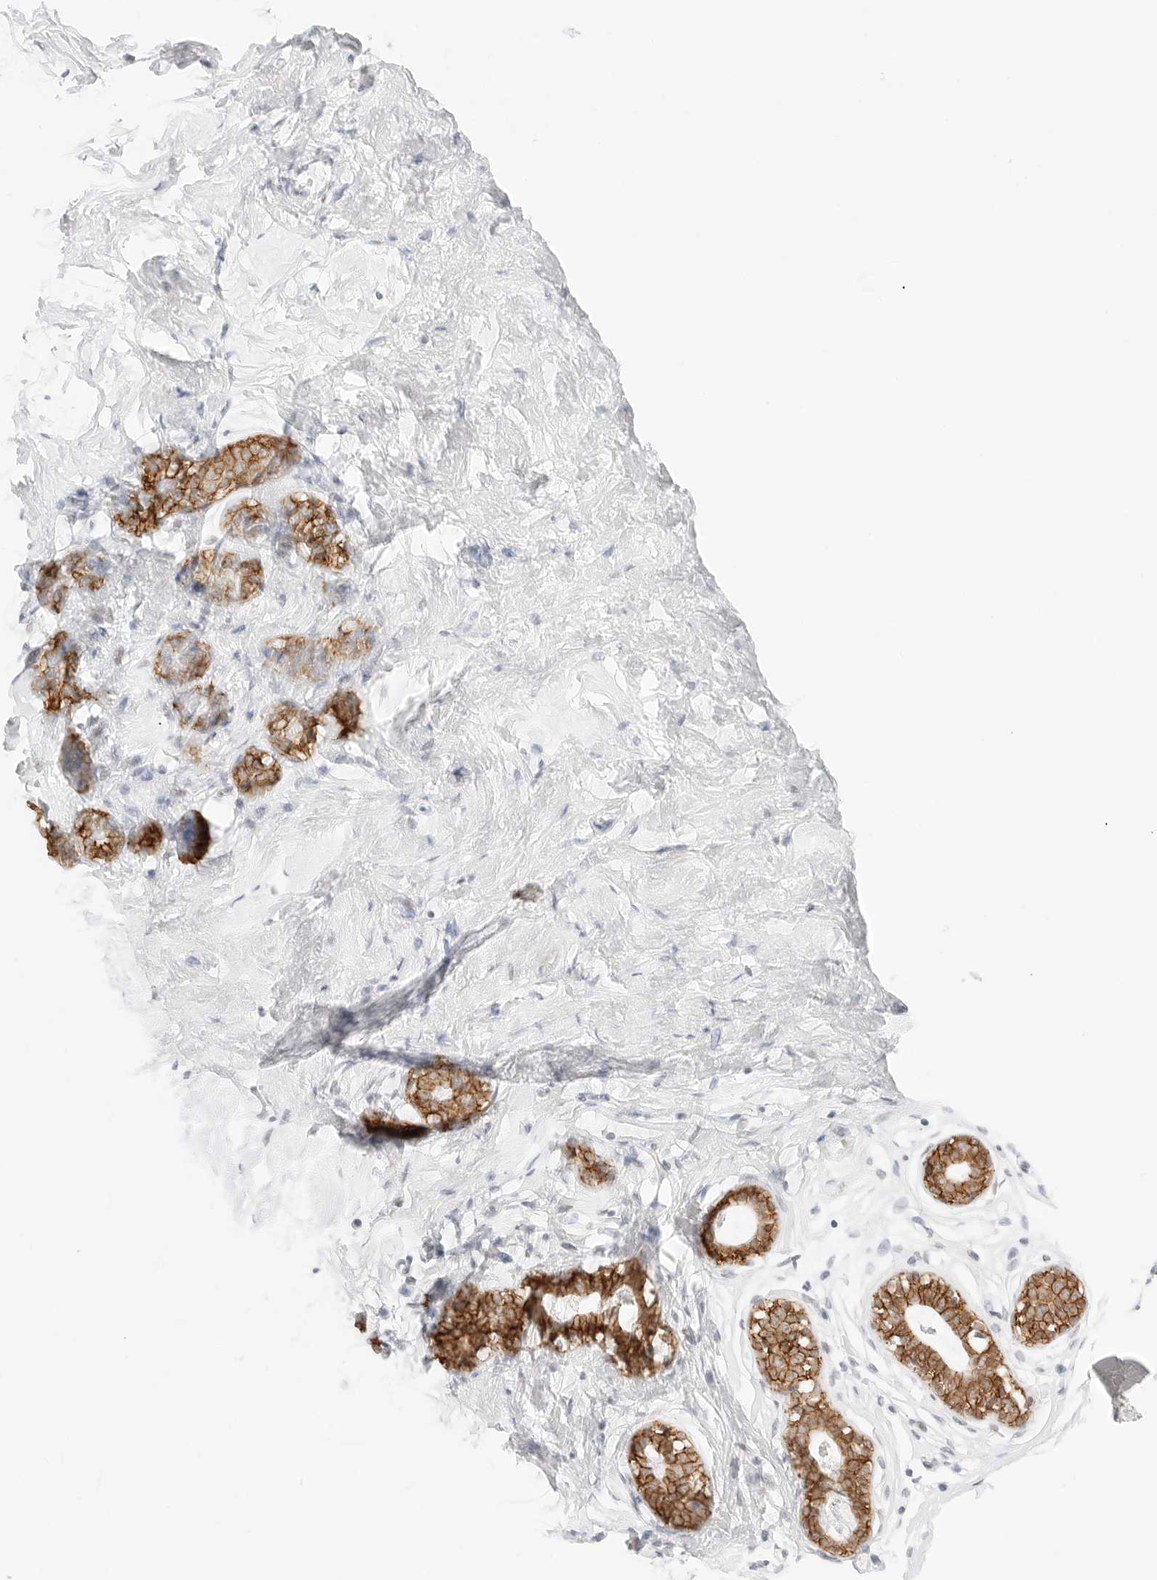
{"staining": {"intensity": "negative", "quantity": "none", "location": "none"}, "tissue": "breast", "cell_type": "Adipocytes", "image_type": "normal", "snomed": [{"axis": "morphology", "description": "Normal tissue, NOS"}, {"axis": "morphology", "description": "Adenoma, NOS"}, {"axis": "topography", "description": "Breast"}], "caption": "High power microscopy photomicrograph of an immunohistochemistry (IHC) histopathology image of unremarkable breast, revealing no significant staining in adipocytes.", "gene": "CDH1", "patient": {"sex": "female", "age": 23}}